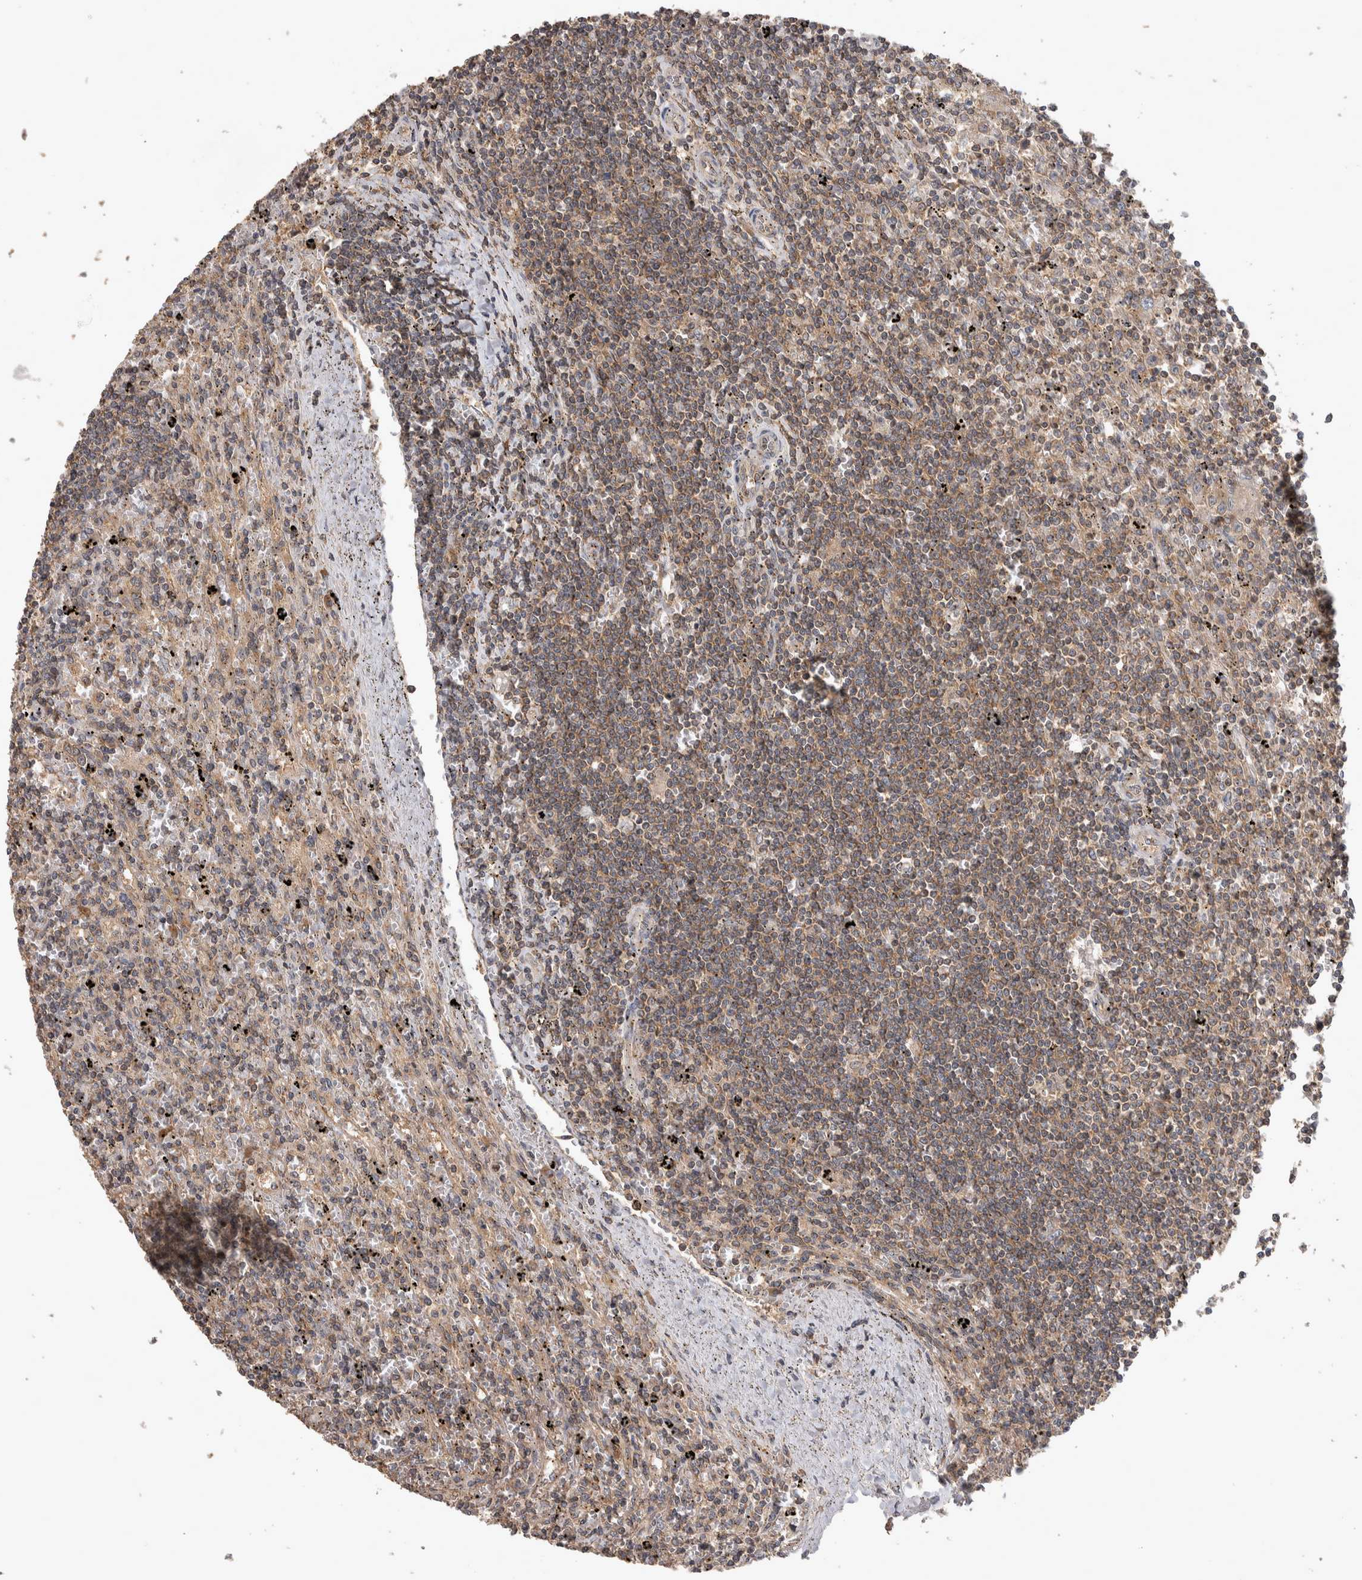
{"staining": {"intensity": "weak", "quantity": ">75%", "location": "cytoplasmic/membranous"}, "tissue": "lymphoma", "cell_type": "Tumor cells", "image_type": "cancer", "snomed": [{"axis": "morphology", "description": "Malignant lymphoma, non-Hodgkin's type, Low grade"}, {"axis": "topography", "description": "Spleen"}], "caption": "Immunohistochemical staining of human low-grade malignant lymphoma, non-Hodgkin's type shows low levels of weak cytoplasmic/membranous protein staining in approximately >75% of tumor cells. The staining was performed using DAB, with brown indicating positive protein expression. Nuclei are stained blue with hematoxylin.", "gene": "IFRD1", "patient": {"sex": "male", "age": 76}}